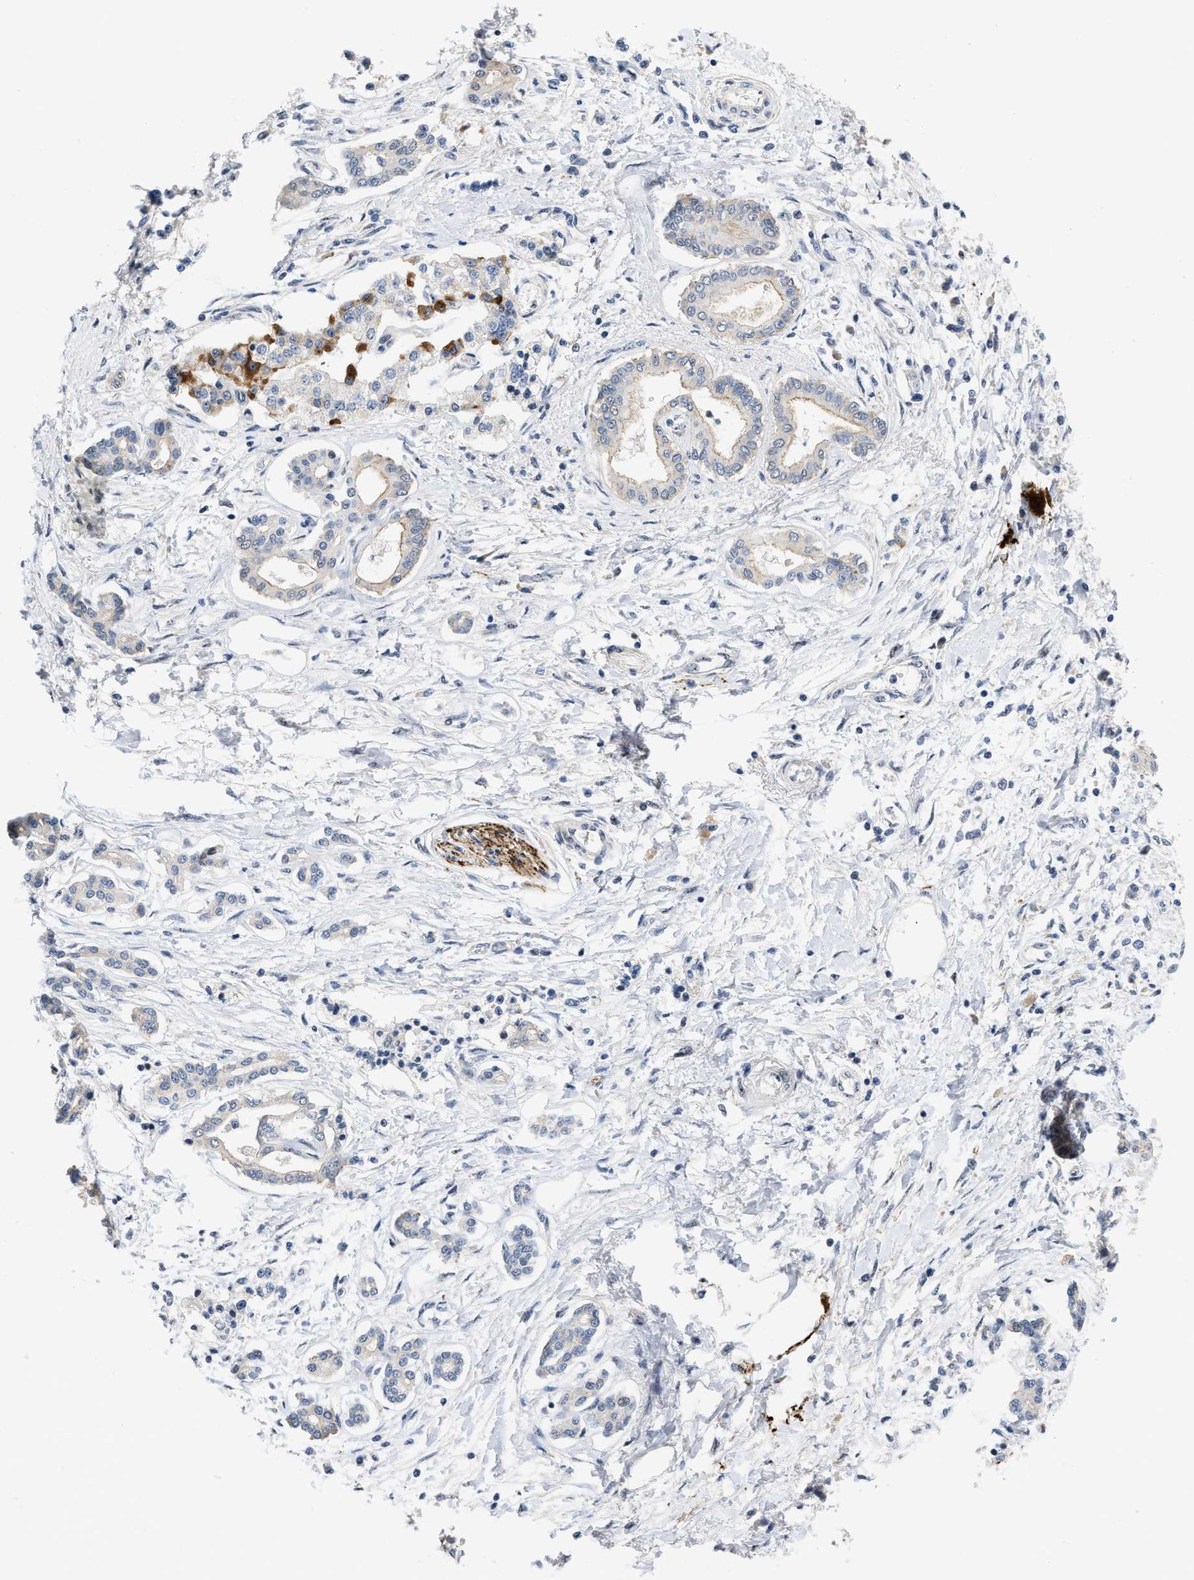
{"staining": {"intensity": "weak", "quantity": "<25%", "location": "cytoplasmic/membranous"}, "tissue": "pancreatic cancer", "cell_type": "Tumor cells", "image_type": "cancer", "snomed": [{"axis": "morphology", "description": "Adenocarcinoma, NOS"}, {"axis": "topography", "description": "Pancreas"}], "caption": "Pancreatic cancer was stained to show a protein in brown. There is no significant staining in tumor cells.", "gene": "VIP", "patient": {"sex": "male", "age": 56}}